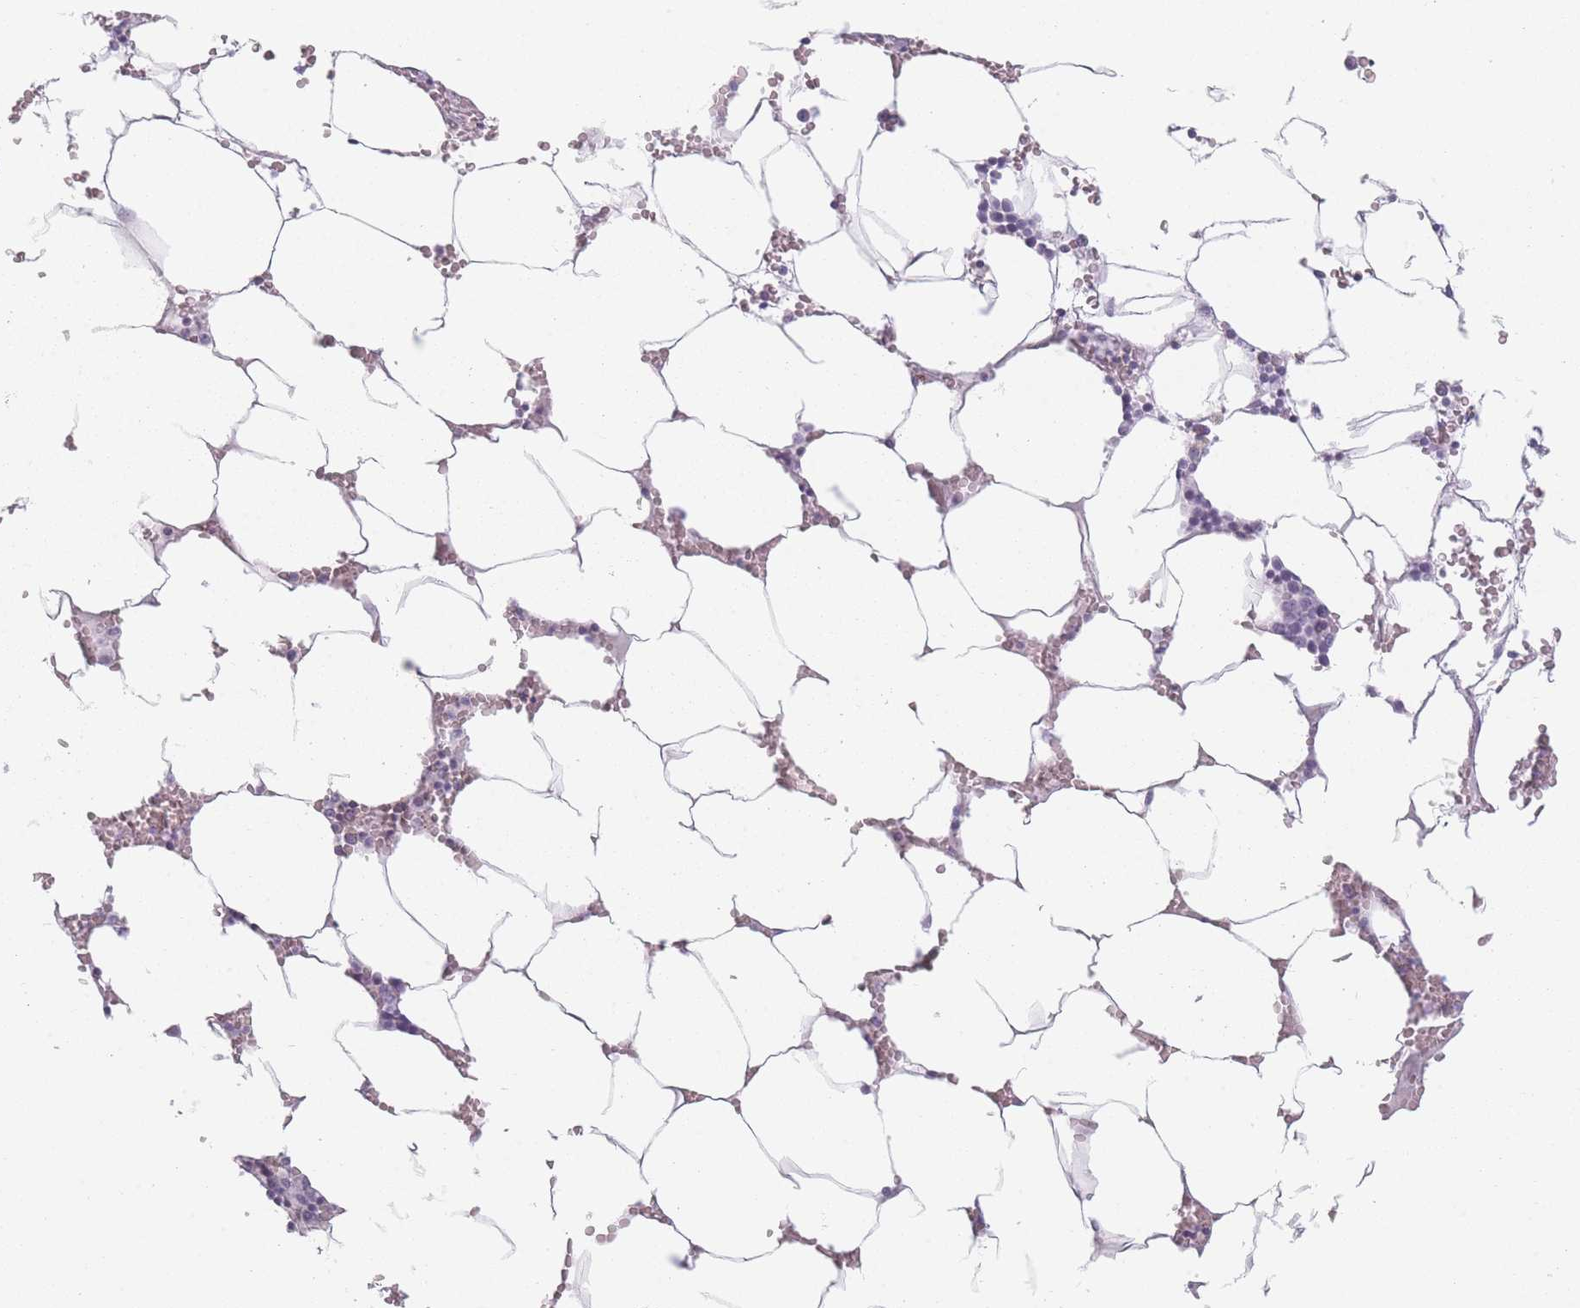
{"staining": {"intensity": "negative", "quantity": "none", "location": "none"}, "tissue": "bone marrow", "cell_type": "Hematopoietic cells", "image_type": "normal", "snomed": [{"axis": "morphology", "description": "Normal tissue, NOS"}, {"axis": "topography", "description": "Bone marrow"}], "caption": "A high-resolution histopathology image shows immunohistochemistry (IHC) staining of benign bone marrow, which exhibits no significant positivity in hematopoietic cells. Nuclei are stained in blue.", "gene": "DCHS1", "patient": {"sex": "male", "age": 70}}